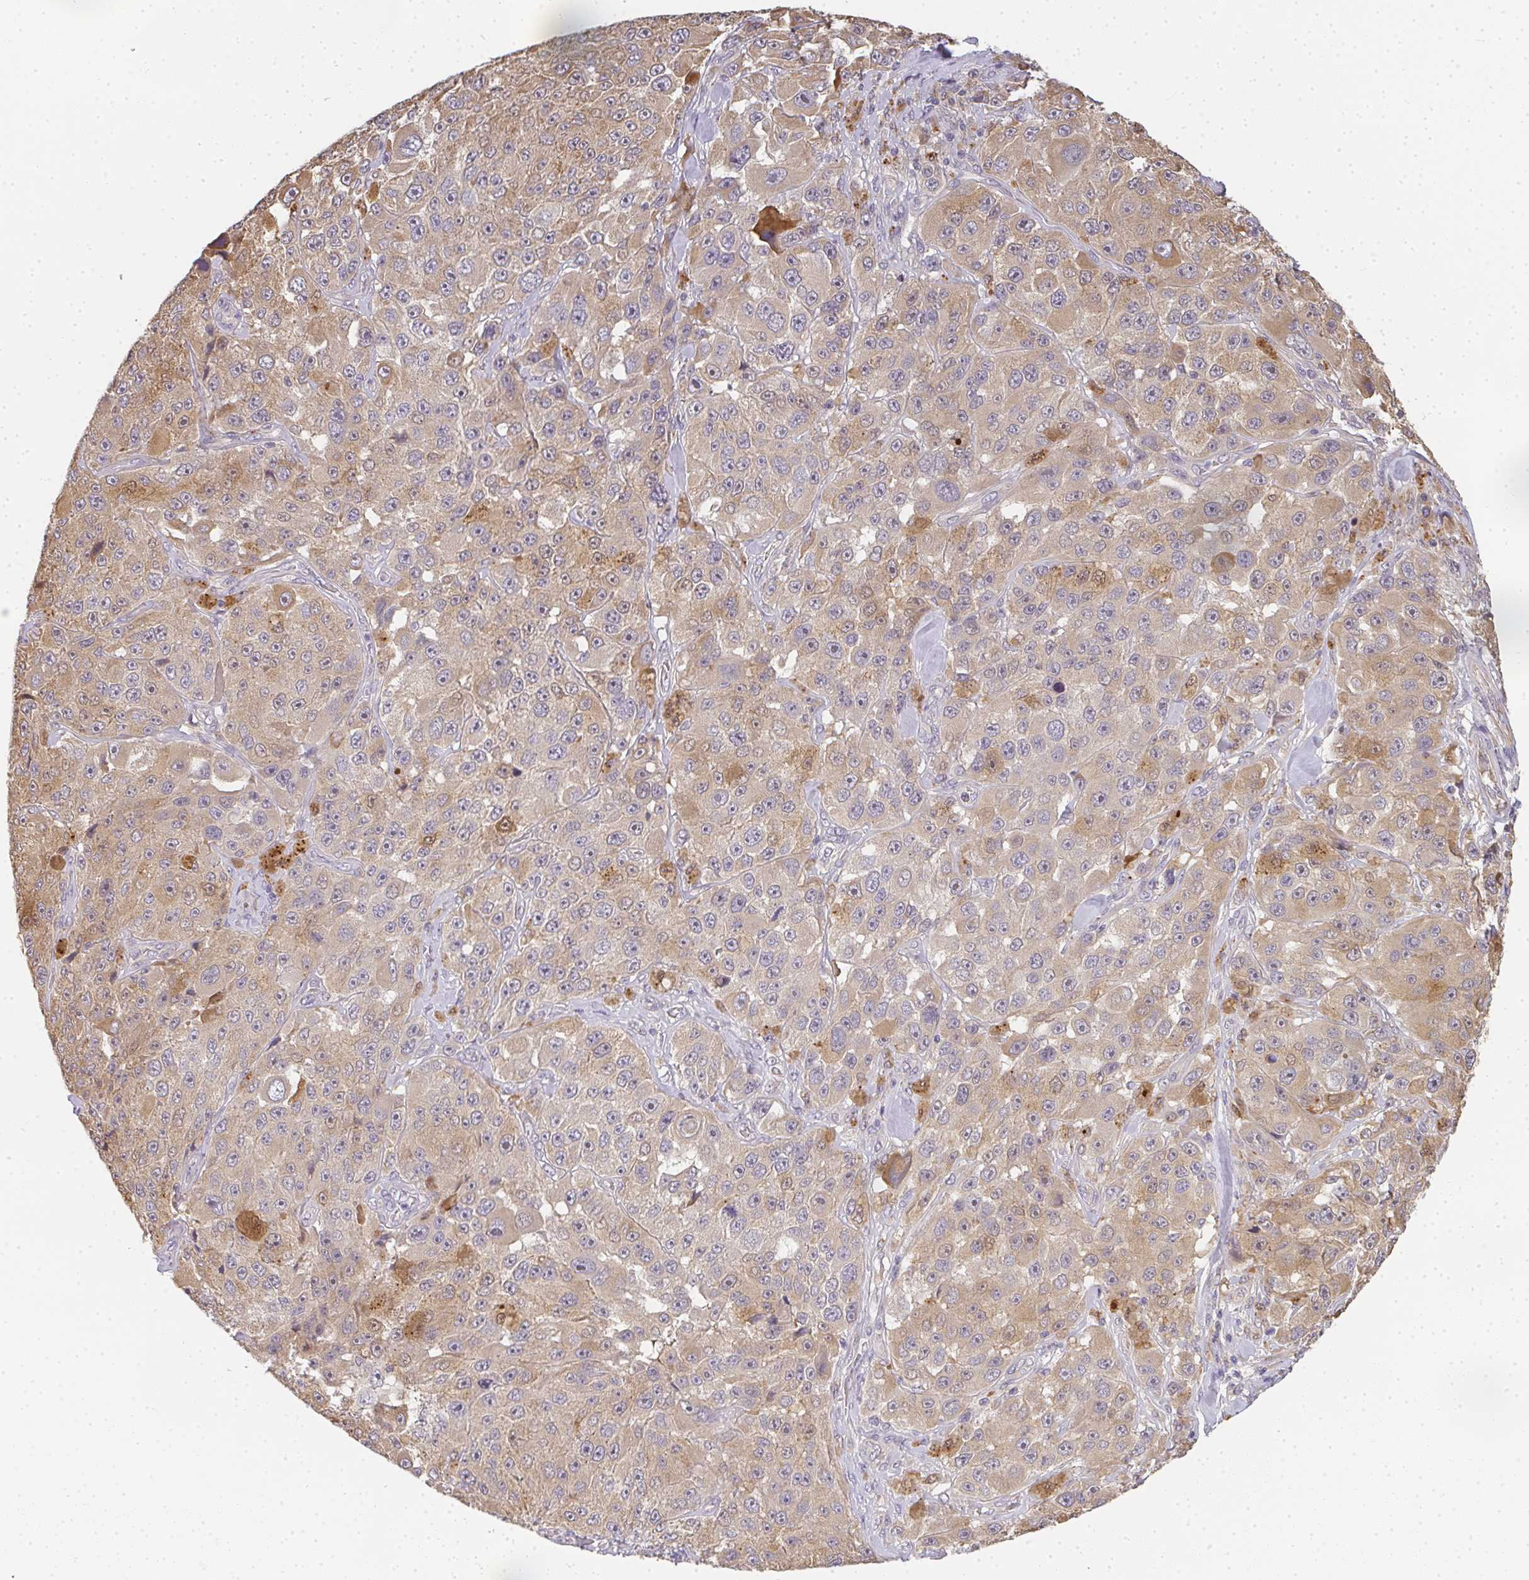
{"staining": {"intensity": "weak", "quantity": "25%-75%", "location": "cytoplasmic/membranous"}, "tissue": "melanoma", "cell_type": "Tumor cells", "image_type": "cancer", "snomed": [{"axis": "morphology", "description": "Malignant melanoma, Metastatic site"}, {"axis": "topography", "description": "Lymph node"}], "caption": "An immunohistochemistry histopathology image of tumor tissue is shown. Protein staining in brown shows weak cytoplasmic/membranous positivity in melanoma within tumor cells. Immunohistochemistry stains the protein of interest in brown and the nuclei are stained blue.", "gene": "SLC35B3", "patient": {"sex": "male", "age": 62}}